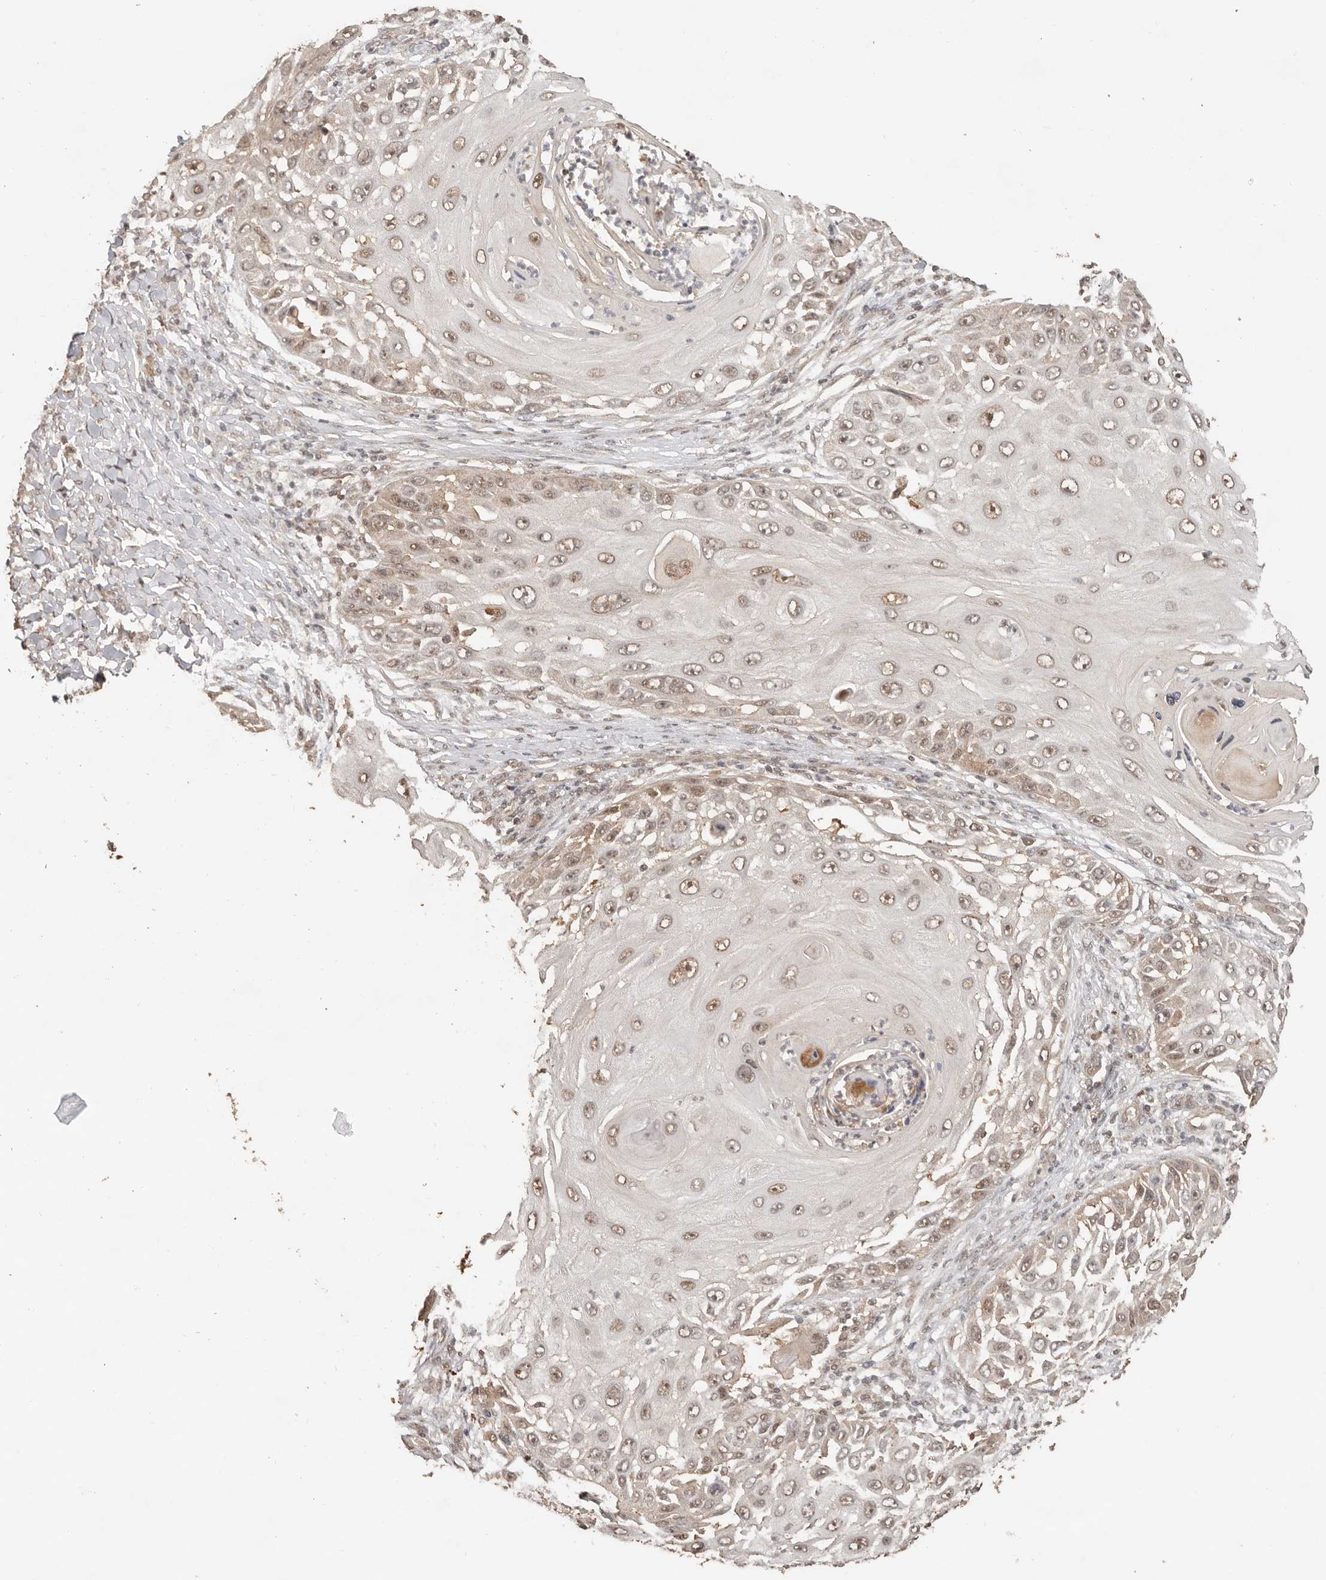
{"staining": {"intensity": "moderate", "quantity": ">75%", "location": "cytoplasmic/membranous,nuclear"}, "tissue": "skin cancer", "cell_type": "Tumor cells", "image_type": "cancer", "snomed": [{"axis": "morphology", "description": "Squamous cell carcinoma, NOS"}, {"axis": "topography", "description": "Skin"}], "caption": "Squamous cell carcinoma (skin) tissue reveals moderate cytoplasmic/membranous and nuclear staining in about >75% of tumor cells Nuclei are stained in blue.", "gene": "PSMA5", "patient": {"sex": "female", "age": 44}}